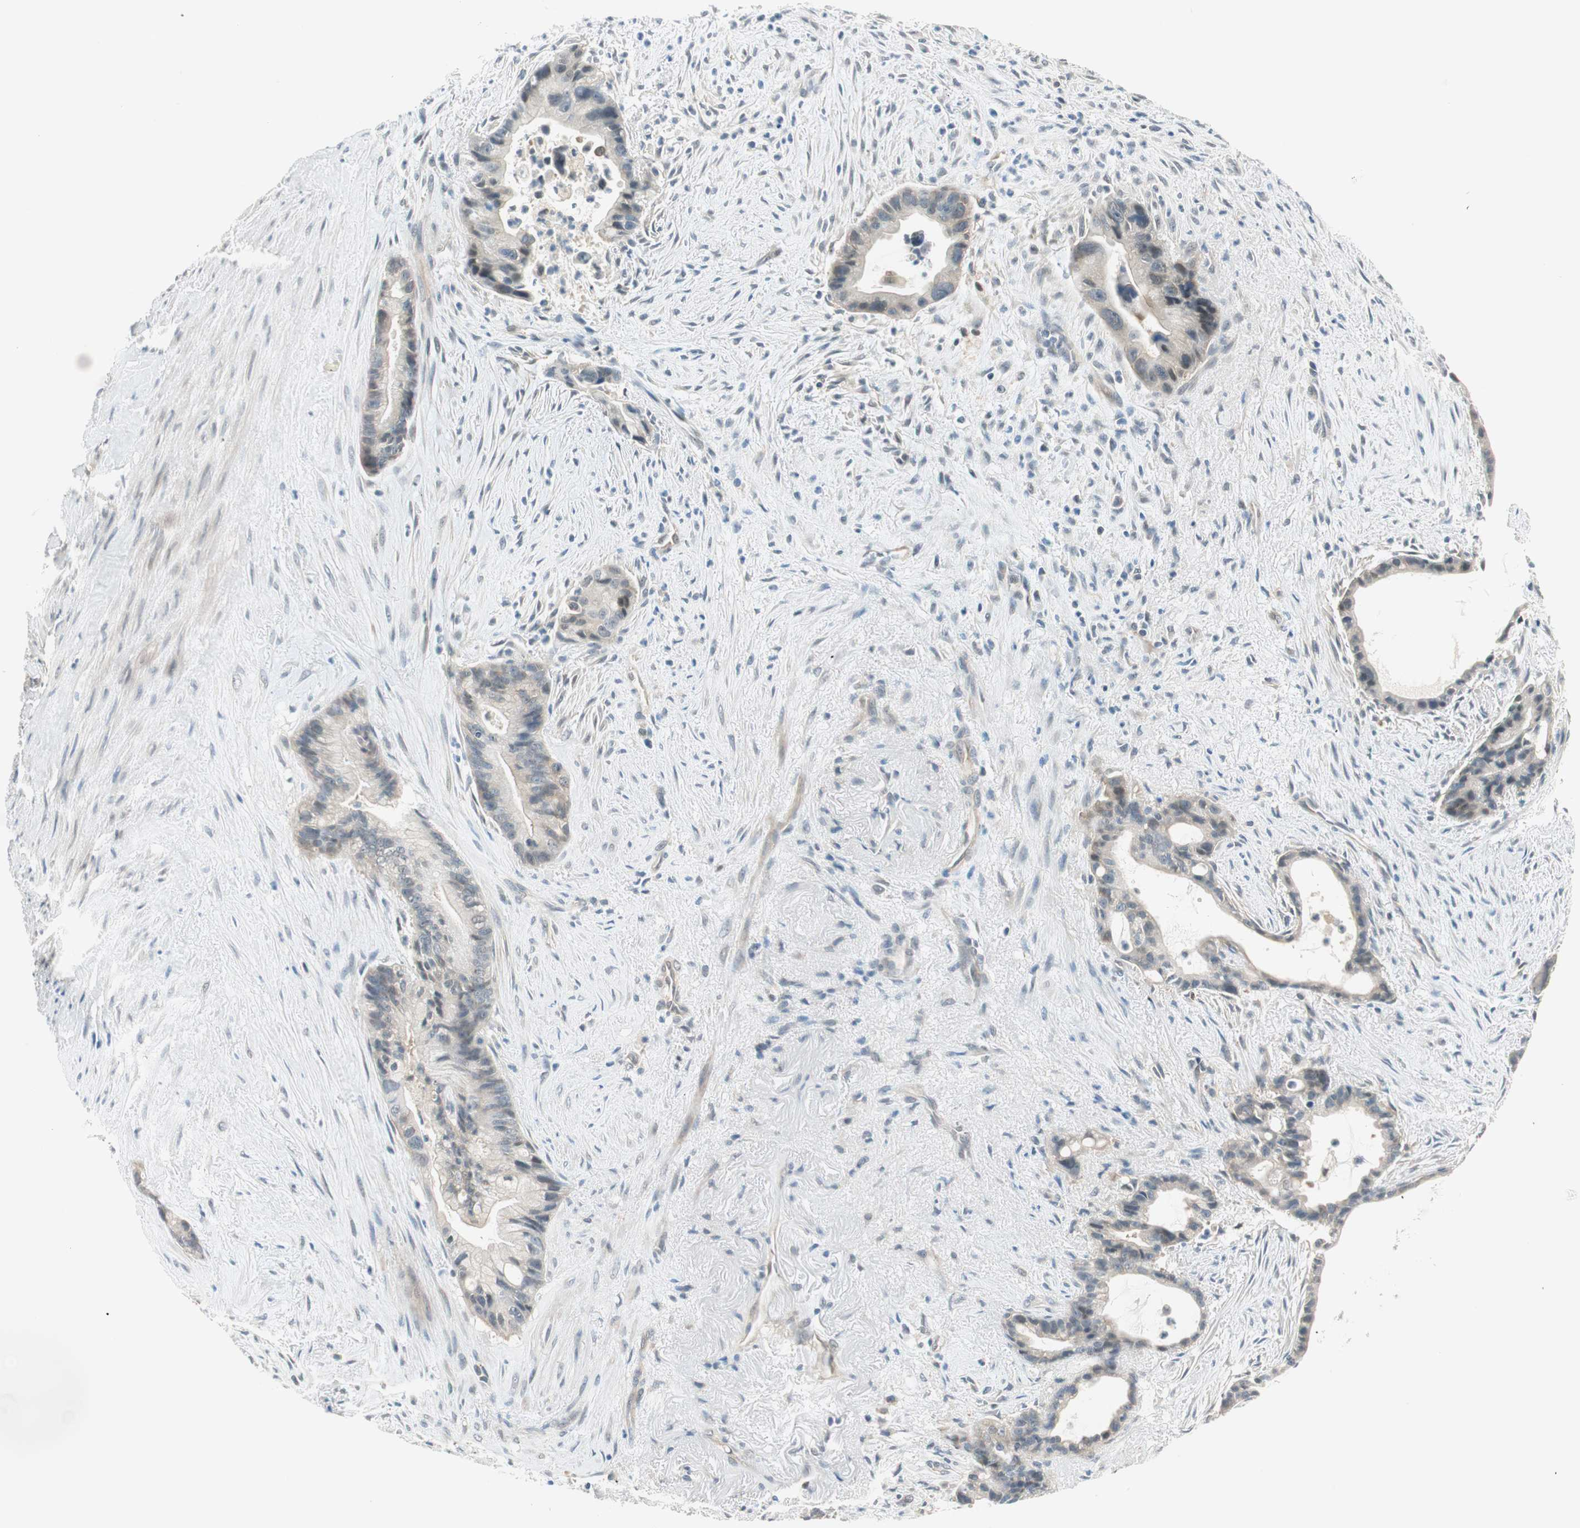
{"staining": {"intensity": "weak", "quantity": "25%-75%", "location": "cytoplasmic/membranous"}, "tissue": "liver cancer", "cell_type": "Tumor cells", "image_type": "cancer", "snomed": [{"axis": "morphology", "description": "Cholangiocarcinoma"}, {"axis": "topography", "description": "Liver"}], "caption": "Liver cancer stained for a protein (brown) displays weak cytoplasmic/membranous positive expression in approximately 25%-75% of tumor cells.", "gene": "PSMD8", "patient": {"sex": "female", "age": 55}}